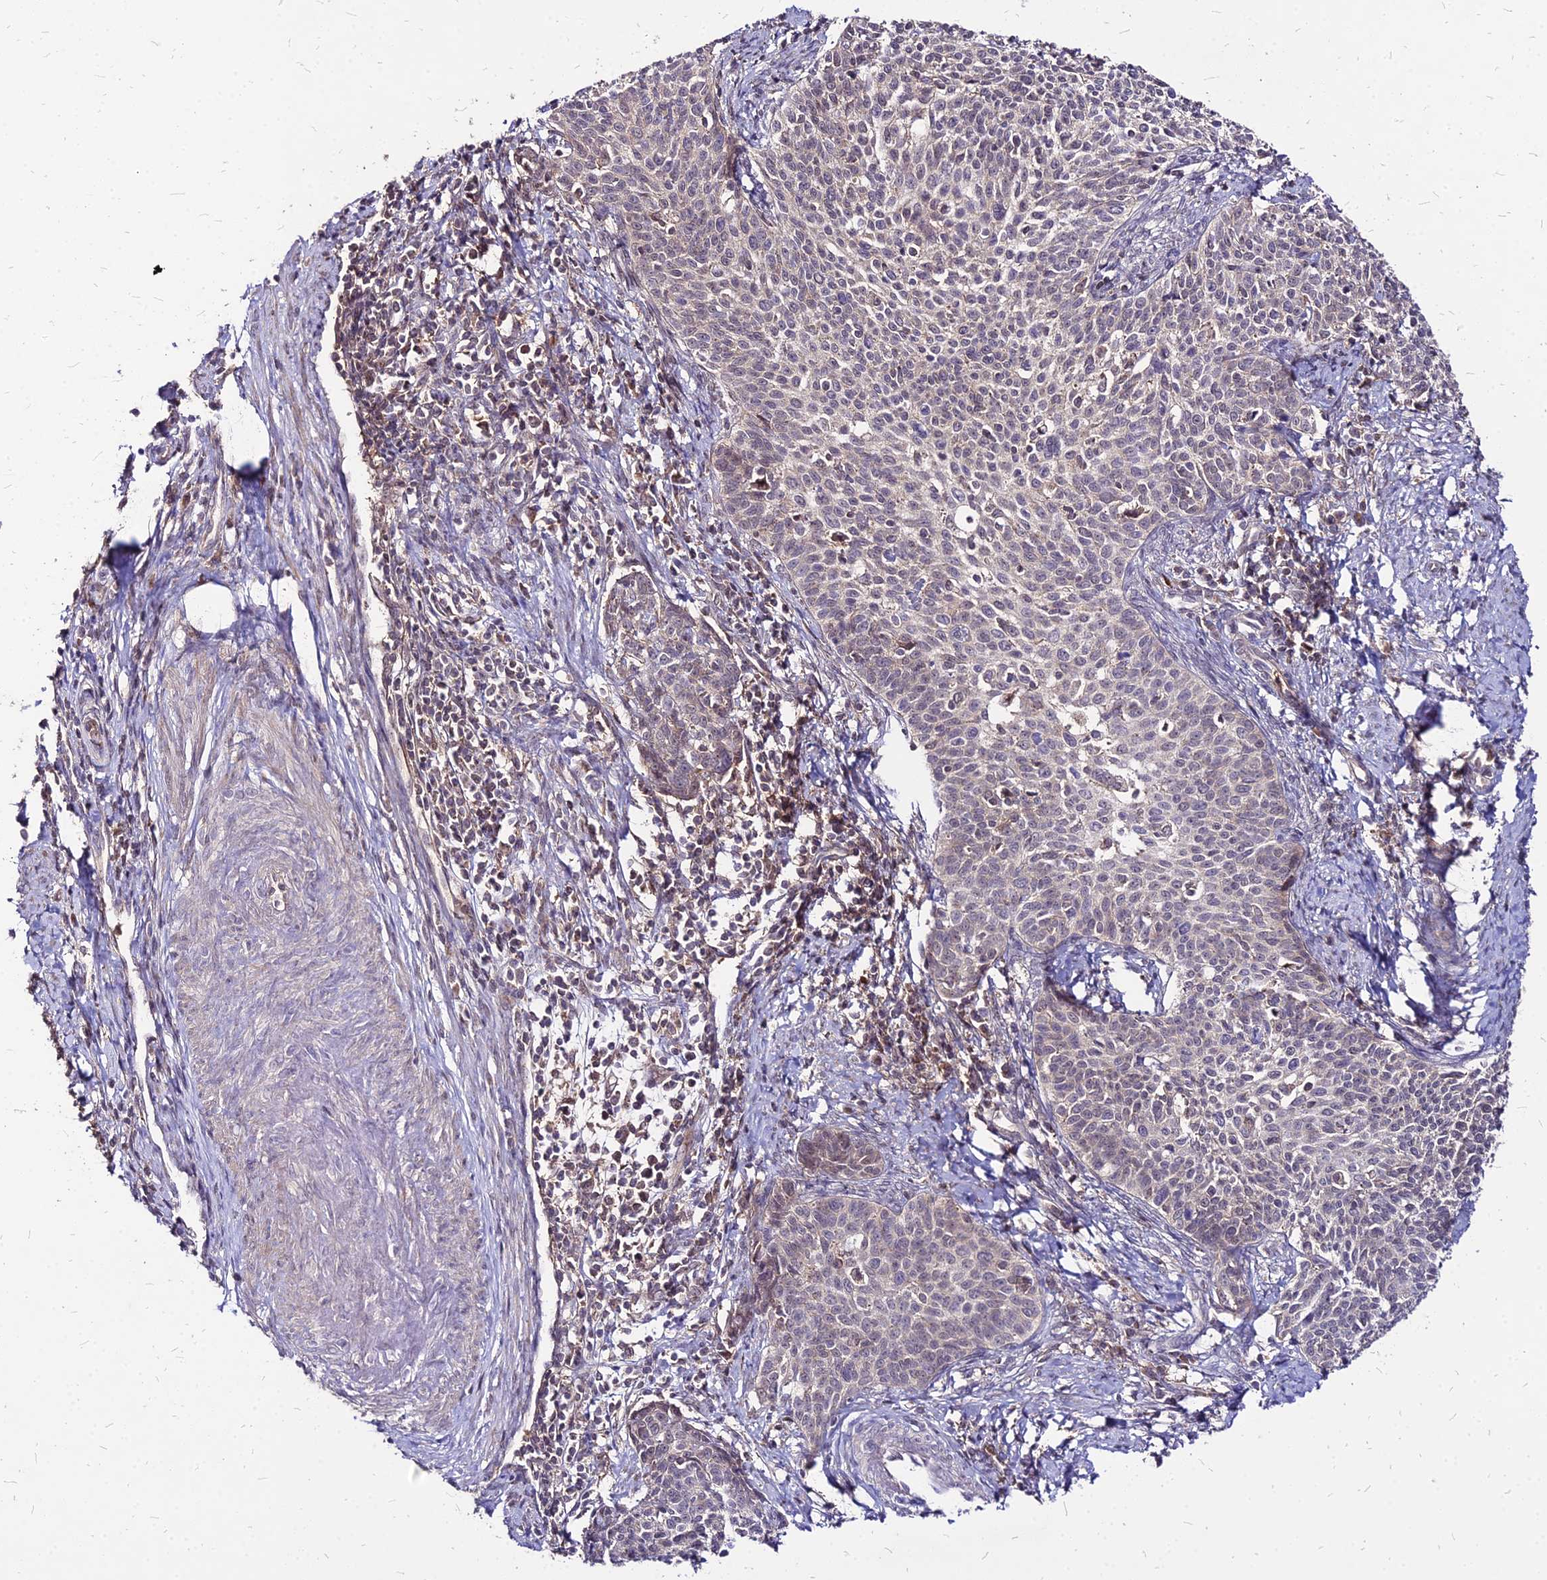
{"staining": {"intensity": "weak", "quantity": "25%-75%", "location": "cytoplasmic/membranous,nuclear"}, "tissue": "cervical cancer", "cell_type": "Tumor cells", "image_type": "cancer", "snomed": [{"axis": "morphology", "description": "Squamous cell carcinoma, NOS"}, {"axis": "topography", "description": "Cervix"}], "caption": "A brown stain highlights weak cytoplasmic/membranous and nuclear expression of a protein in human cervical cancer tumor cells. (DAB IHC with brightfield microscopy, high magnification).", "gene": "APBA3", "patient": {"sex": "female", "age": 39}}